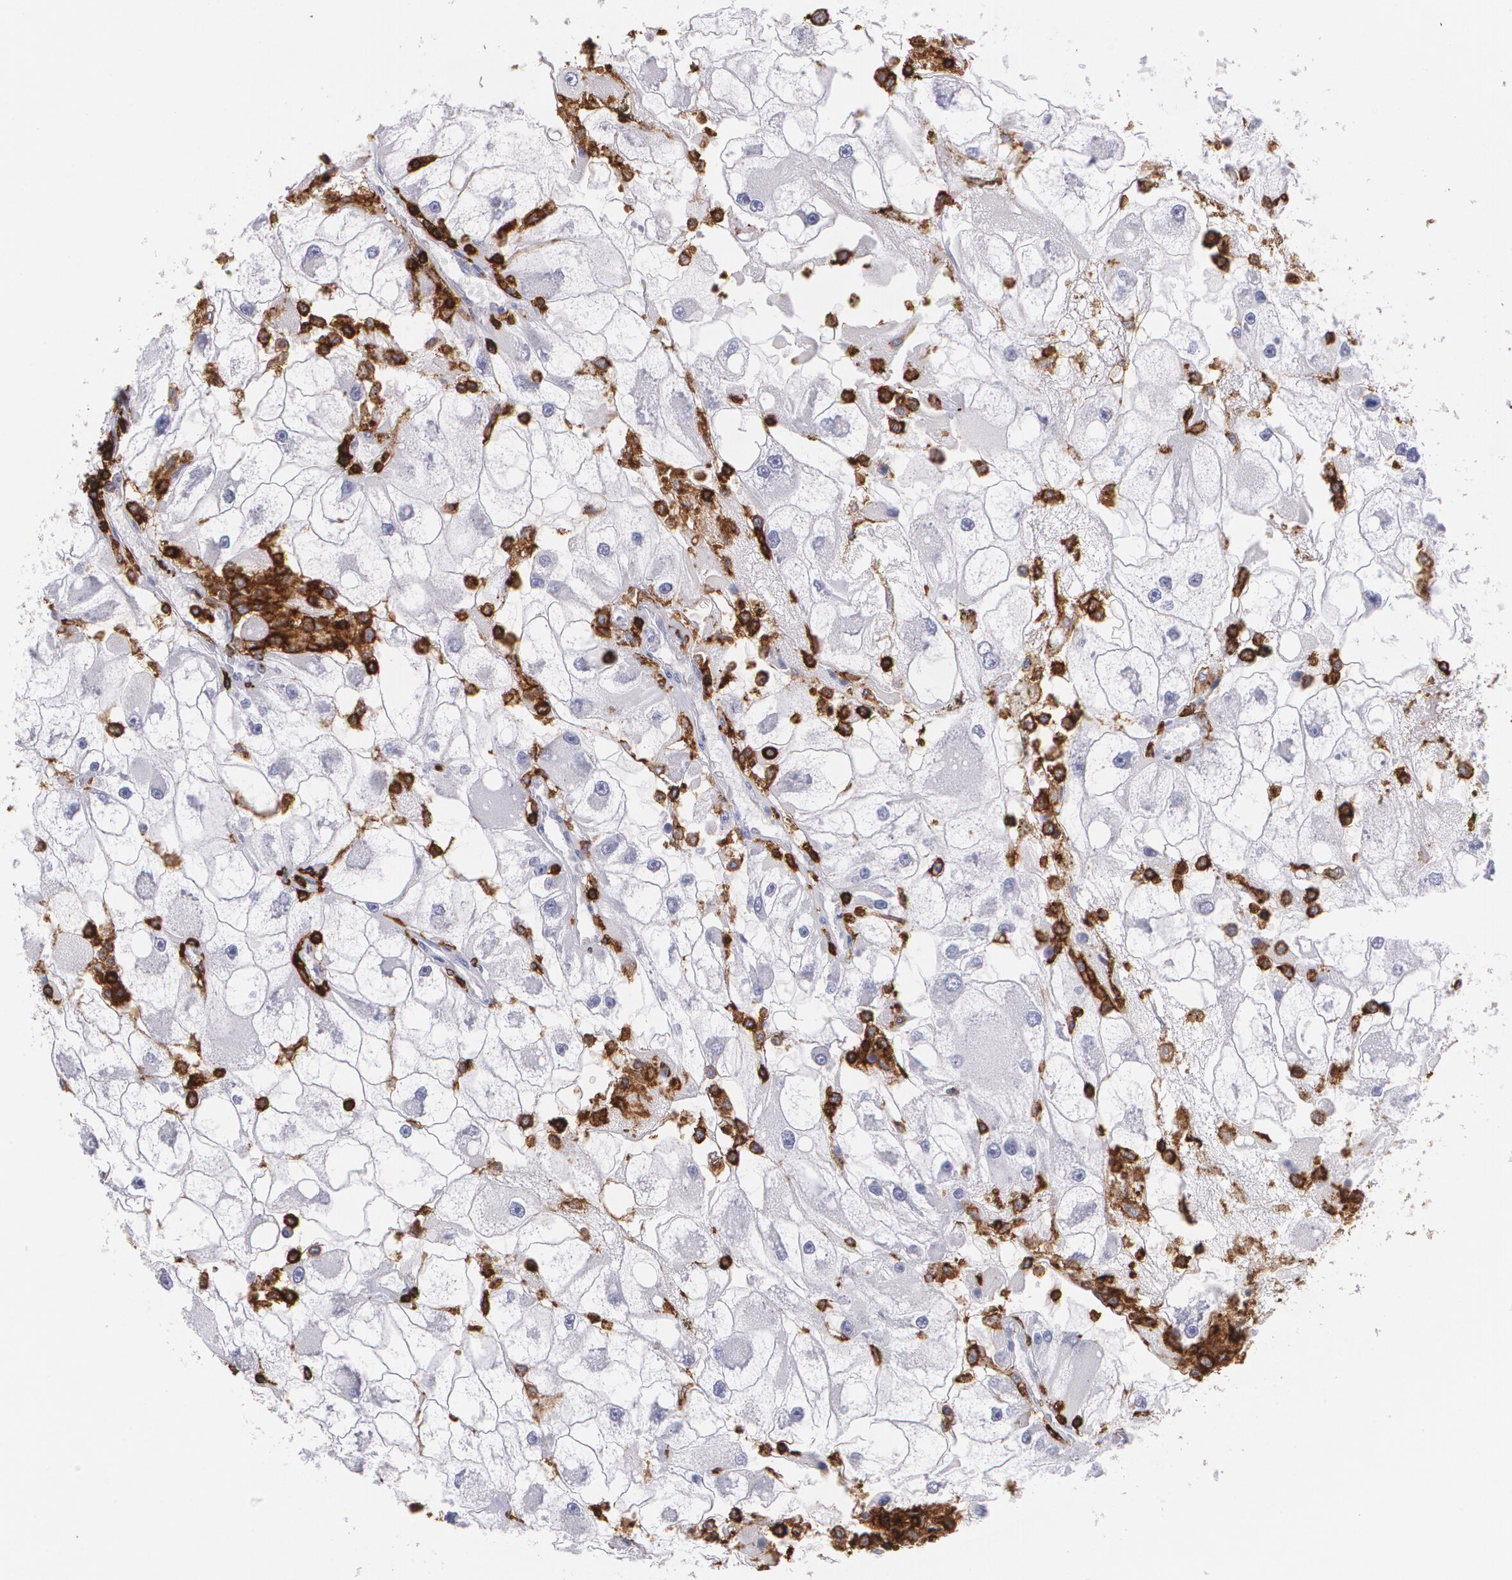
{"staining": {"intensity": "negative", "quantity": "none", "location": "none"}, "tissue": "renal cancer", "cell_type": "Tumor cells", "image_type": "cancer", "snomed": [{"axis": "morphology", "description": "Adenocarcinoma, NOS"}, {"axis": "topography", "description": "Kidney"}], "caption": "Immunohistochemistry image of human renal cancer (adenocarcinoma) stained for a protein (brown), which shows no staining in tumor cells.", "gene": "PTPRC", "patient": {"sex": "female", "age": 73}}